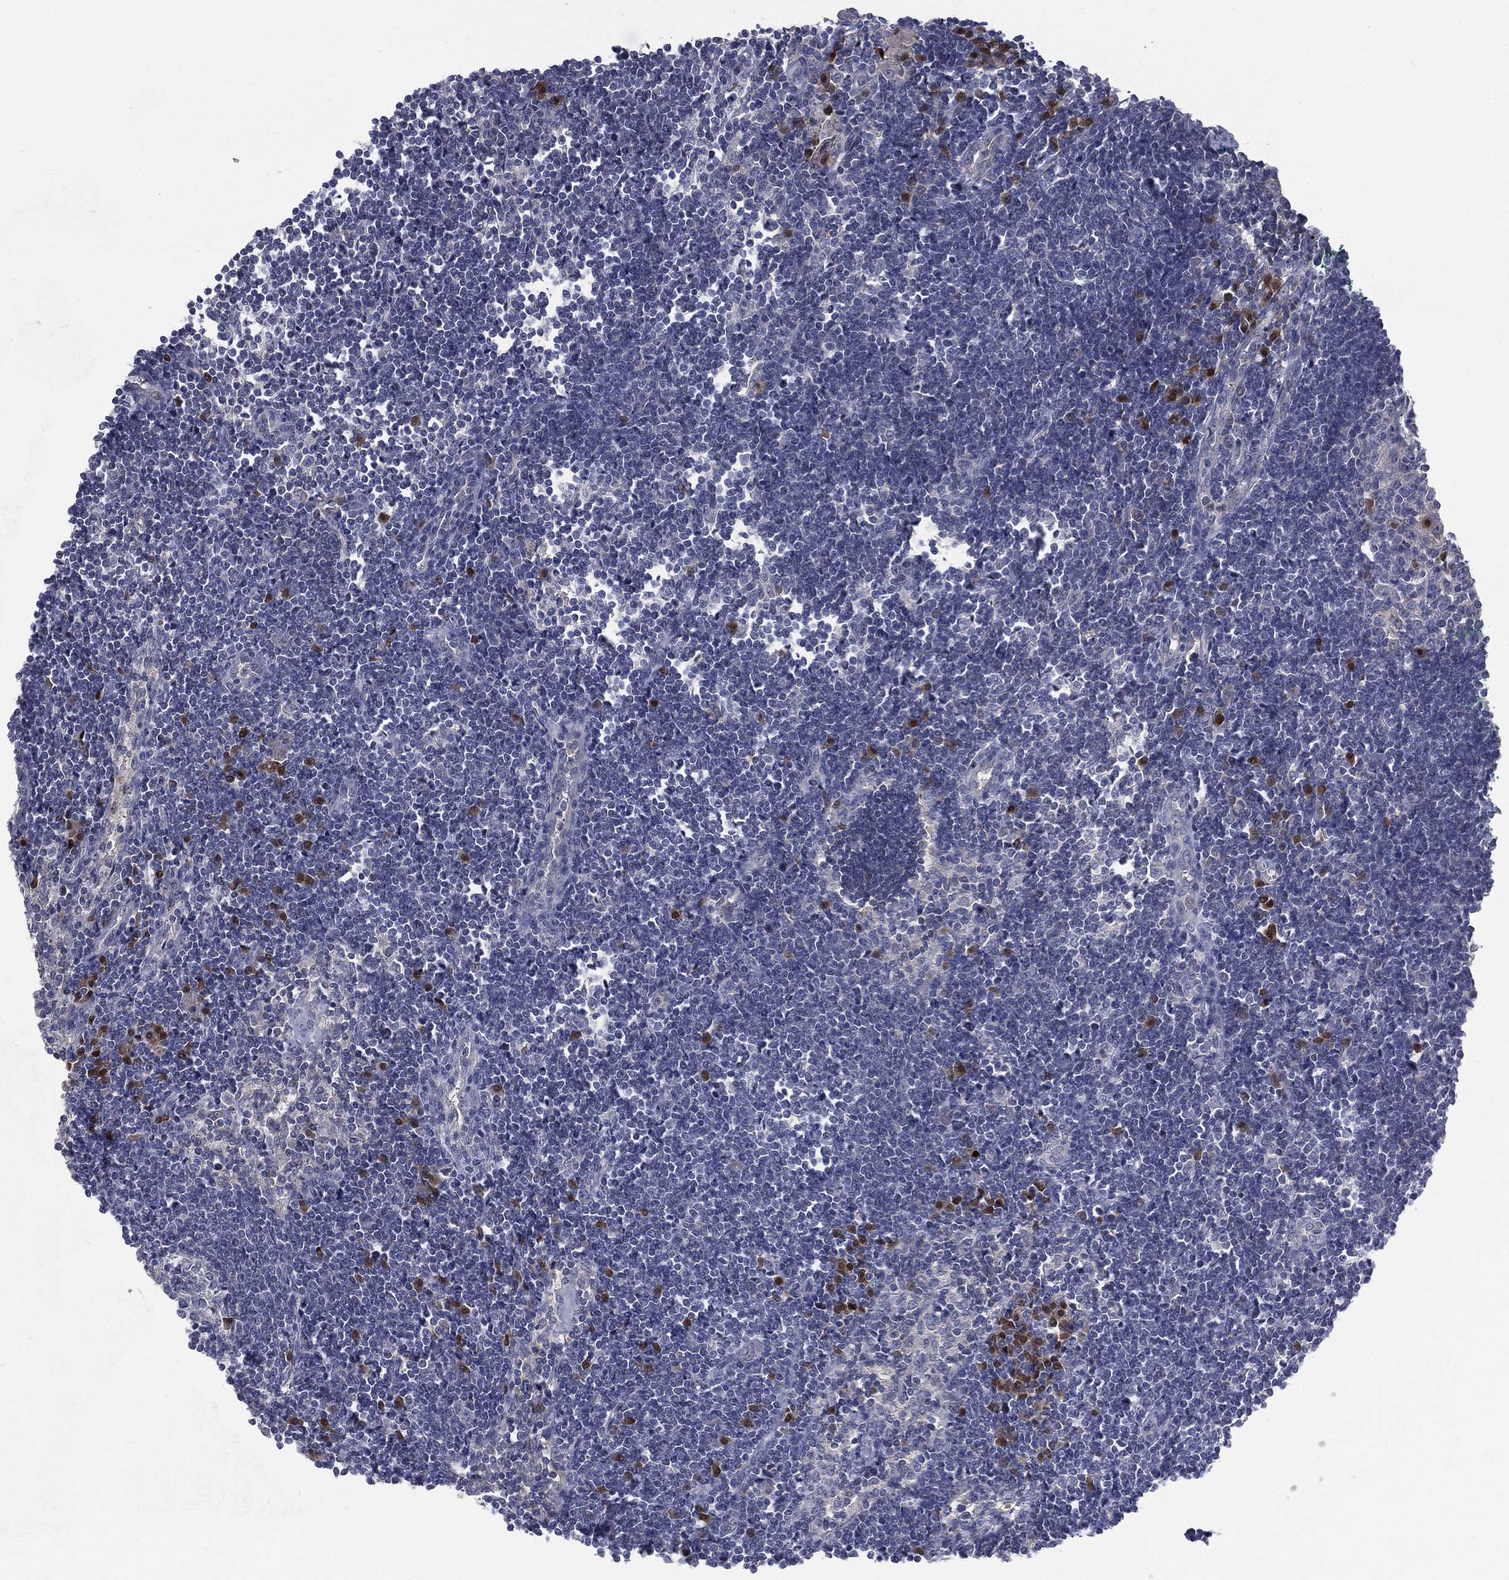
{"staining": {"intensity": "strong", "quantity": "<25%", "location": "nuclear"}, "tissue": "lymph node", "cell_type": "Germinal center cells", "image_type": "normal", "snomed": [{"axis": "morphology", "description": "Normal tissue, NOS"}, {"axis": "morphology", "description": "Adenocarcinoma, NOS"}, {"axis": "topography", "description": "Lymph node"}, {"axis": "topography", "description": "Pancreas"}], "caption": "Protein expression analysis of benign human lymph node reveals strong nuclear expression in about <25% of germinal center cells. (Stains: DAB in brown, nuclei in blue, Microscopy: brightfield microscopy at high magnification).", "gene": "CA12", "patient": {"sex": "female", "age": 58}}